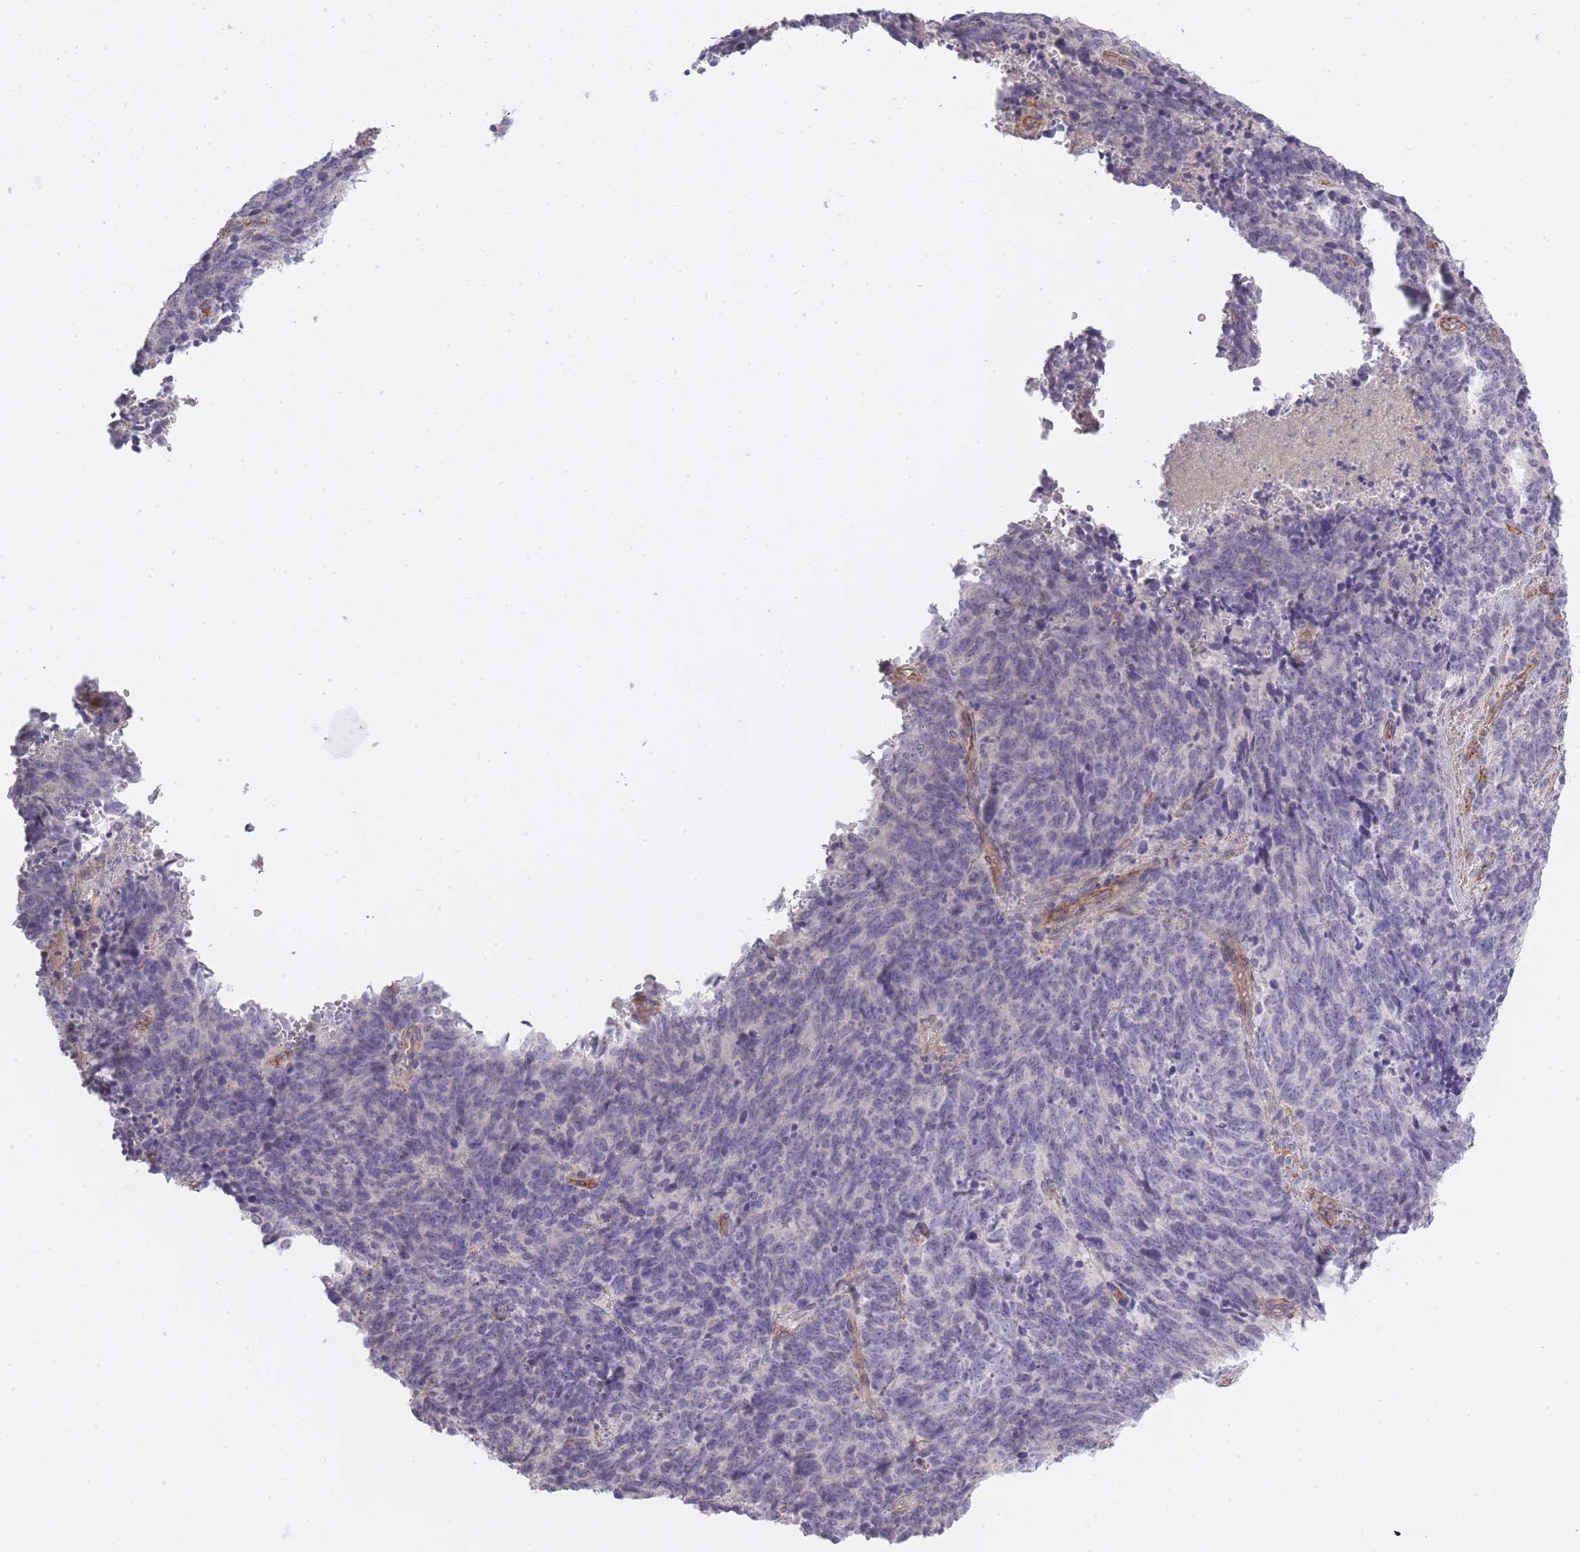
{"staining": {"intensity": "negative", "quantity": "none", "location": "none"}, "tissue": "cervical cancer", "cell_type": "Tumor cells", "image_type": "cancer", "snomed": [{"axis": "morphology", "description": "Squamous cell carcinoma, NOS"}, {"axis": "topography", "description": "Cervix"}], "caption": "High magnification brightfield microscopy of cervical squamous cell carcinoma stained with DAB (3,3'-diaminobenzidine) (brown) and counterstained with hematoxylin (blue): tumor cells show no significant staining.", "gene": "SLC8A2", "patient": {"sex": "female", "age": 29}}